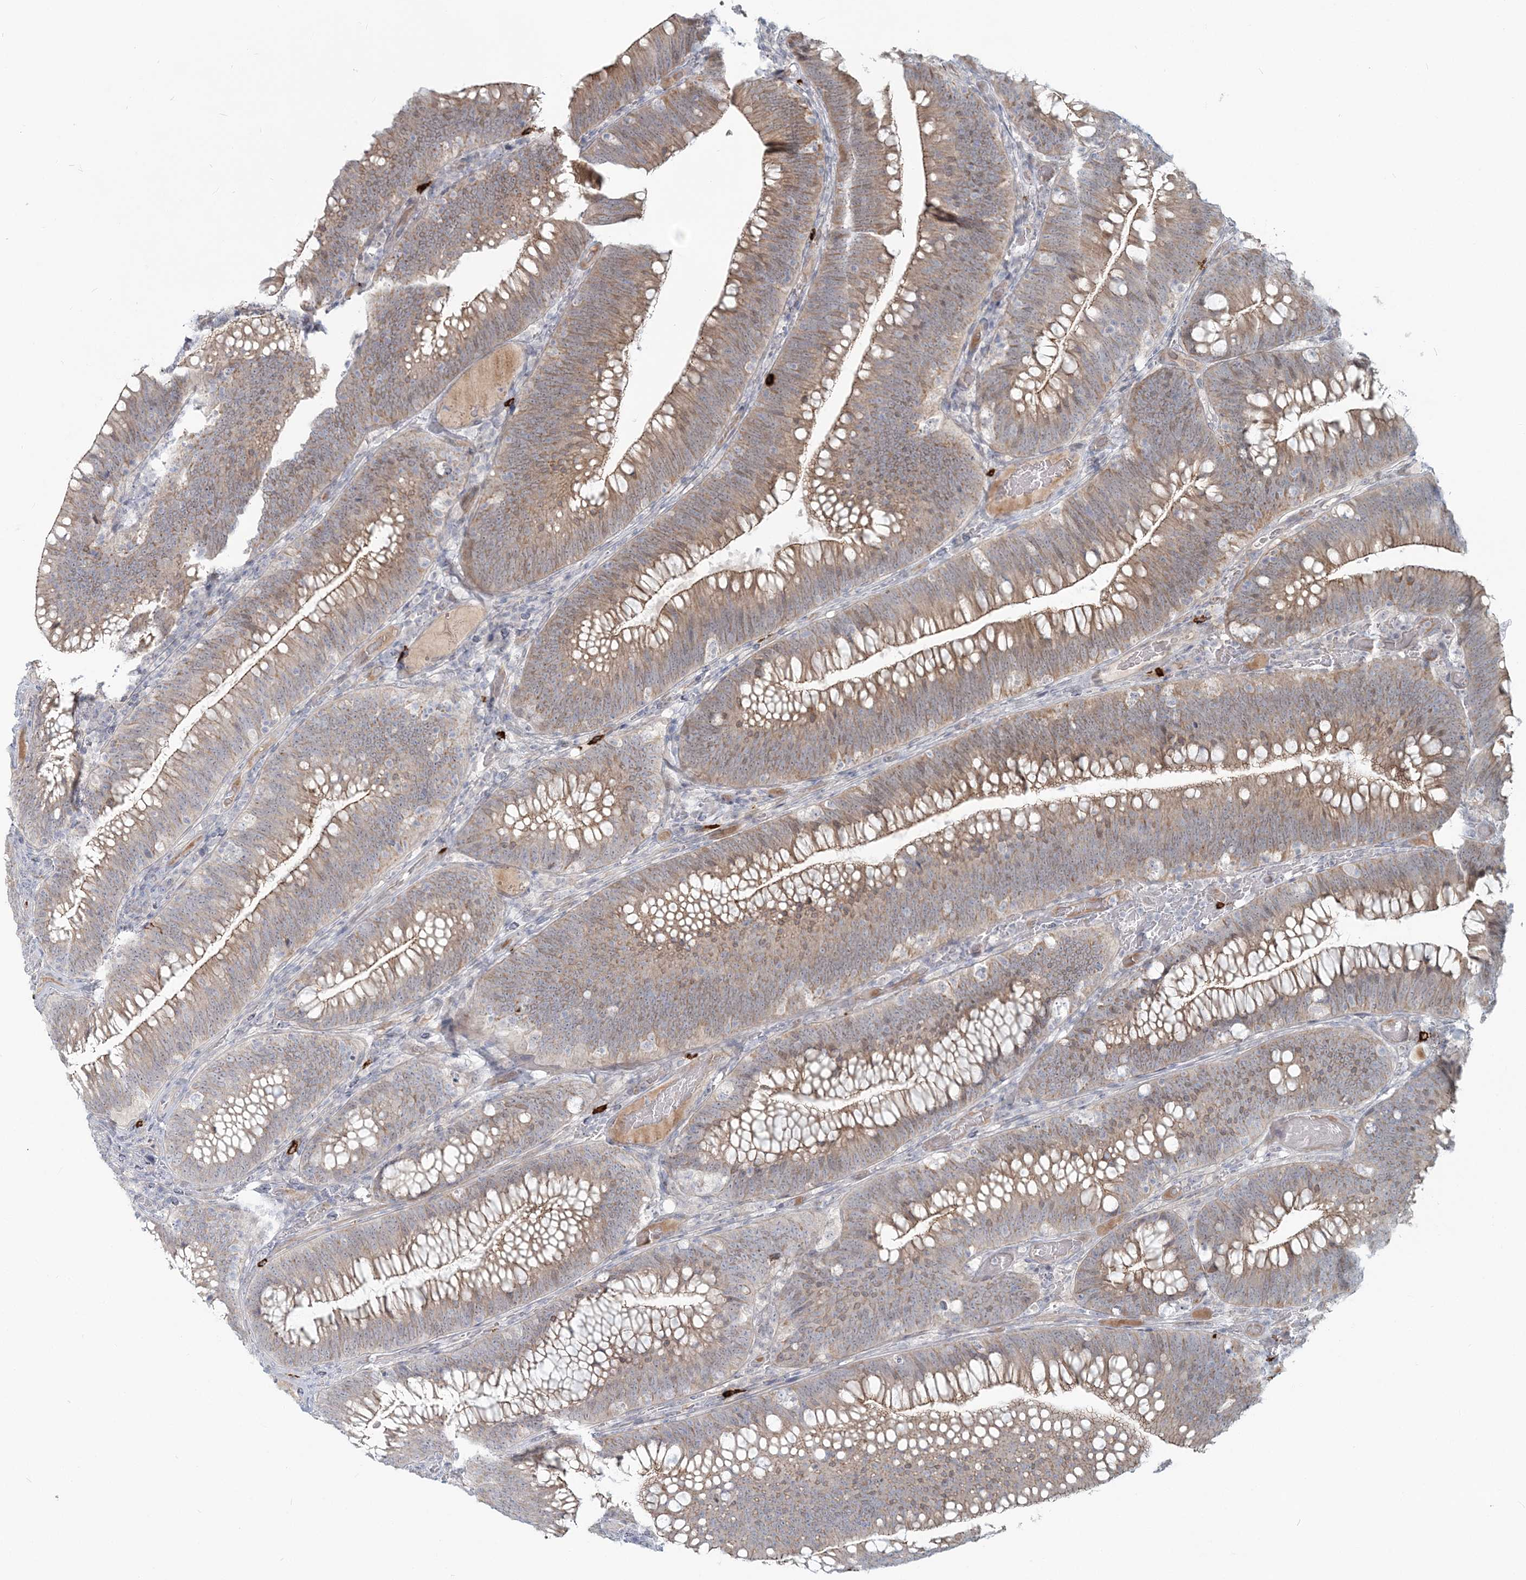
{"staining": {"intensity": "moderate", "quantity": ">75%", "location": "cytoplasmic/membranous"}, "tissue": "colorectal cancer", "cell_type": "Tumor cells", "image_type": "cancer", "snomed": [{"axis": "morphology", "description": "Normal tissue, NOS"}, {"axis": "topography", "description": "Colon"}], "caption": "Immunohistochemistry histopathology image of colorectal cancer stained for a protein (brown), which demonstrates medium levels of moderate cytoplasmic/membranous positivity in about >75% of tumor cells.", "gene": "SH3PXD2A", "patient": {"sex": "female", "age": 82}}